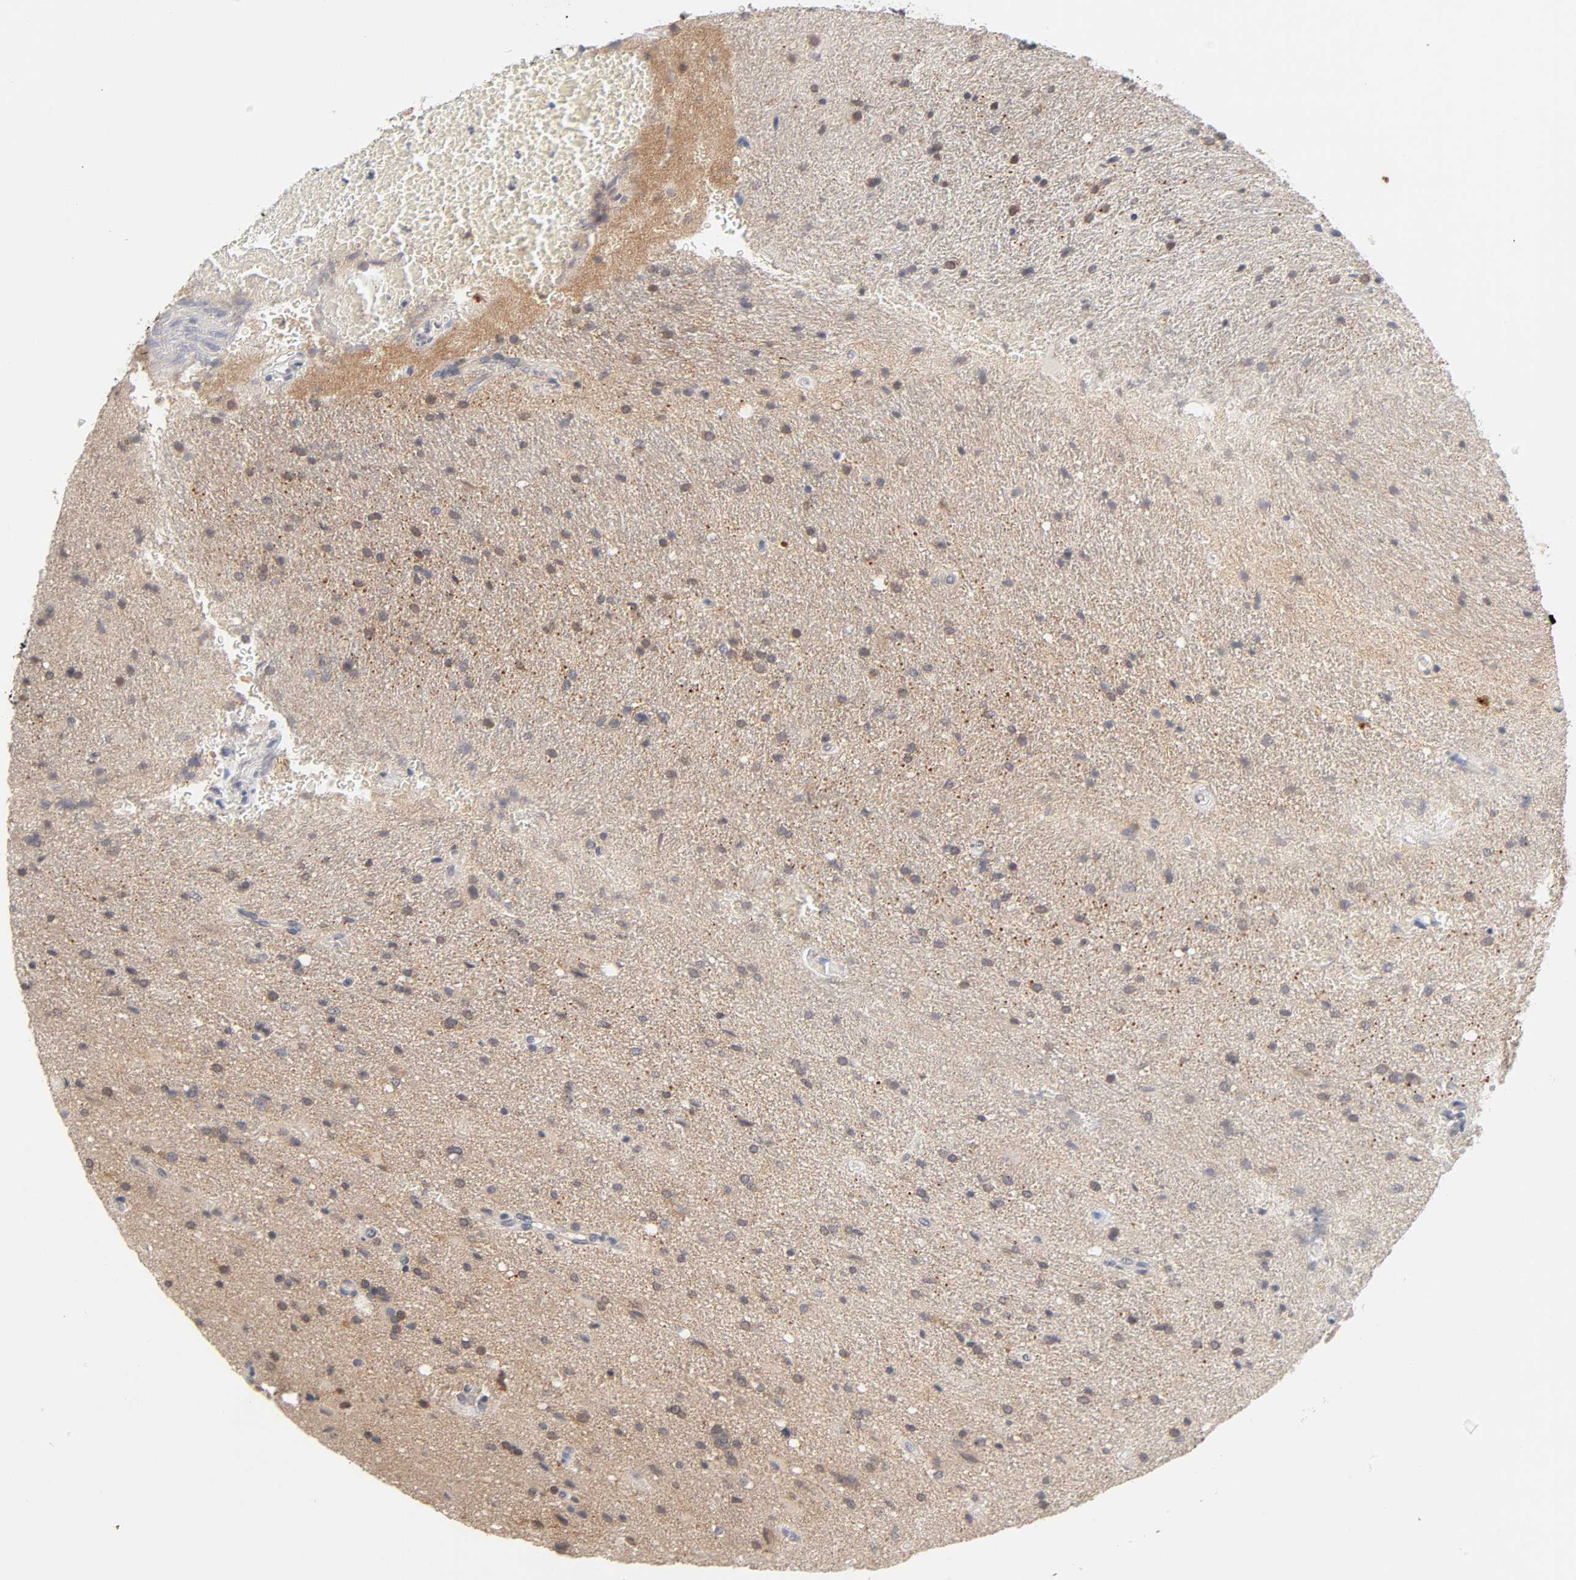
{"staining": {"intensity": "weak", "quantity": "25%-75%", "location": "cytoplasmic/membranous"}, "tissue": "glioma", "cell_type": "Tumor cells", "image_type": "cancer", "snomed": [{"axis": "morphology", "description": "Normal tissue, NOS"}, {"axis": "morphology", "description": "Glioma, malignant, High grade"}, {"axis": "topography", "description": "Cerebral cortex"}], "caption": "Immunohistochemistry (DAB (3,3'-diaminobenzidine)) staining of malignant high-grade glioma reveals weak cytoplasmic/membranous protein staining in about 25%-75% of tumor cells. The staining is performed using DAB (3,3'-diaminobenzidine) brown chromogen to label protein expression. The nuclei are counter-stained blue using hematoxylin.", "gene": "CXADR", "patient": {"sex": "male", "age": 56}}